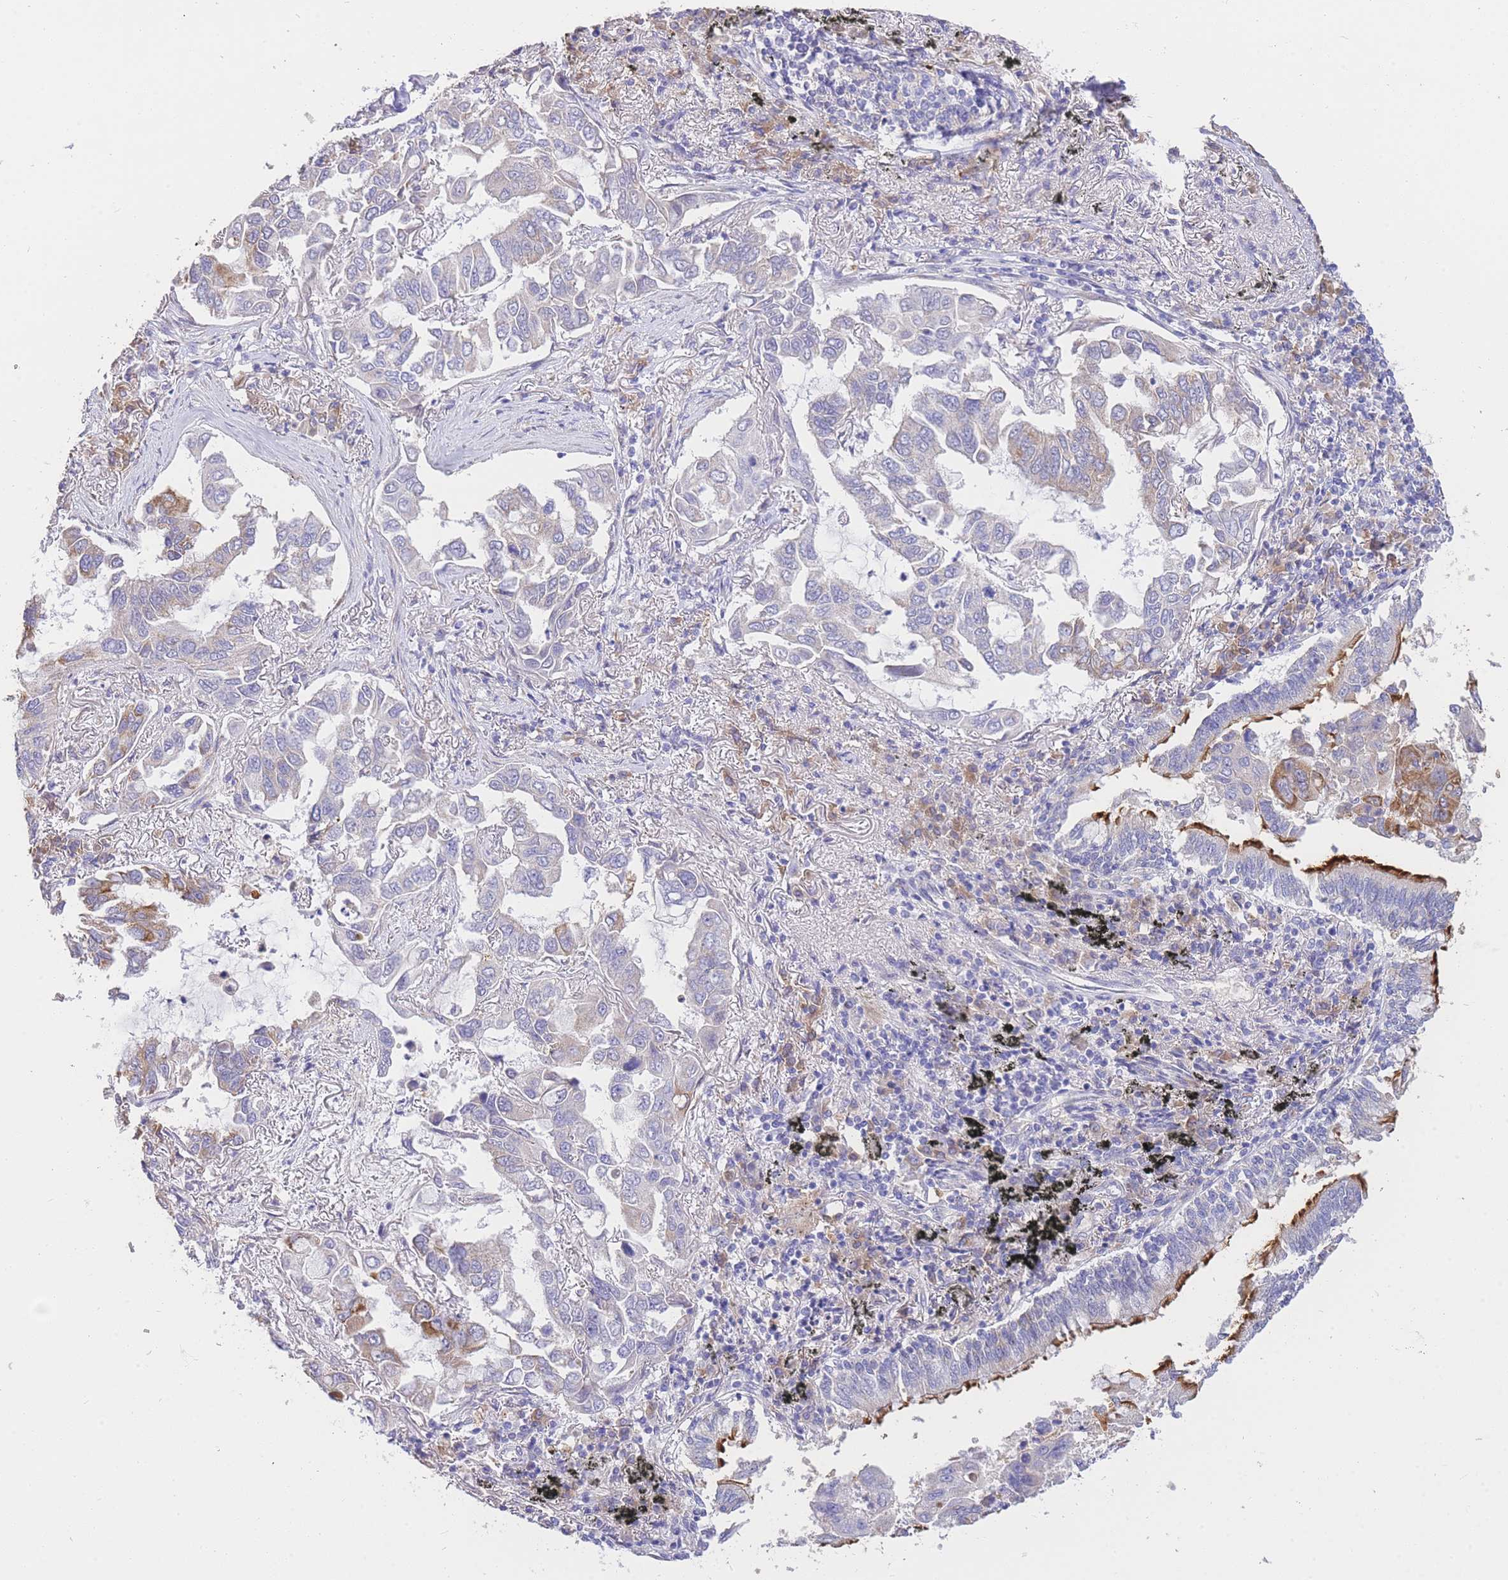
{"staining": {"intensity": "negative", "quantity": "none", "location": "none"}, "tissue": "lung cancer", "cell_type": "Tumor cells", "image_type": "cancer", "snomed": [{"axis": "morphology", "description": "Adenocarcinoma, NOS"}, {"axis": "topography", "description": "Lung"}], "caption": "Tumor cells show no significant protein staining in lung adenocarcinoma.", "gene": "C2orf88", "patient": {"sex": "male", "age": 64}}